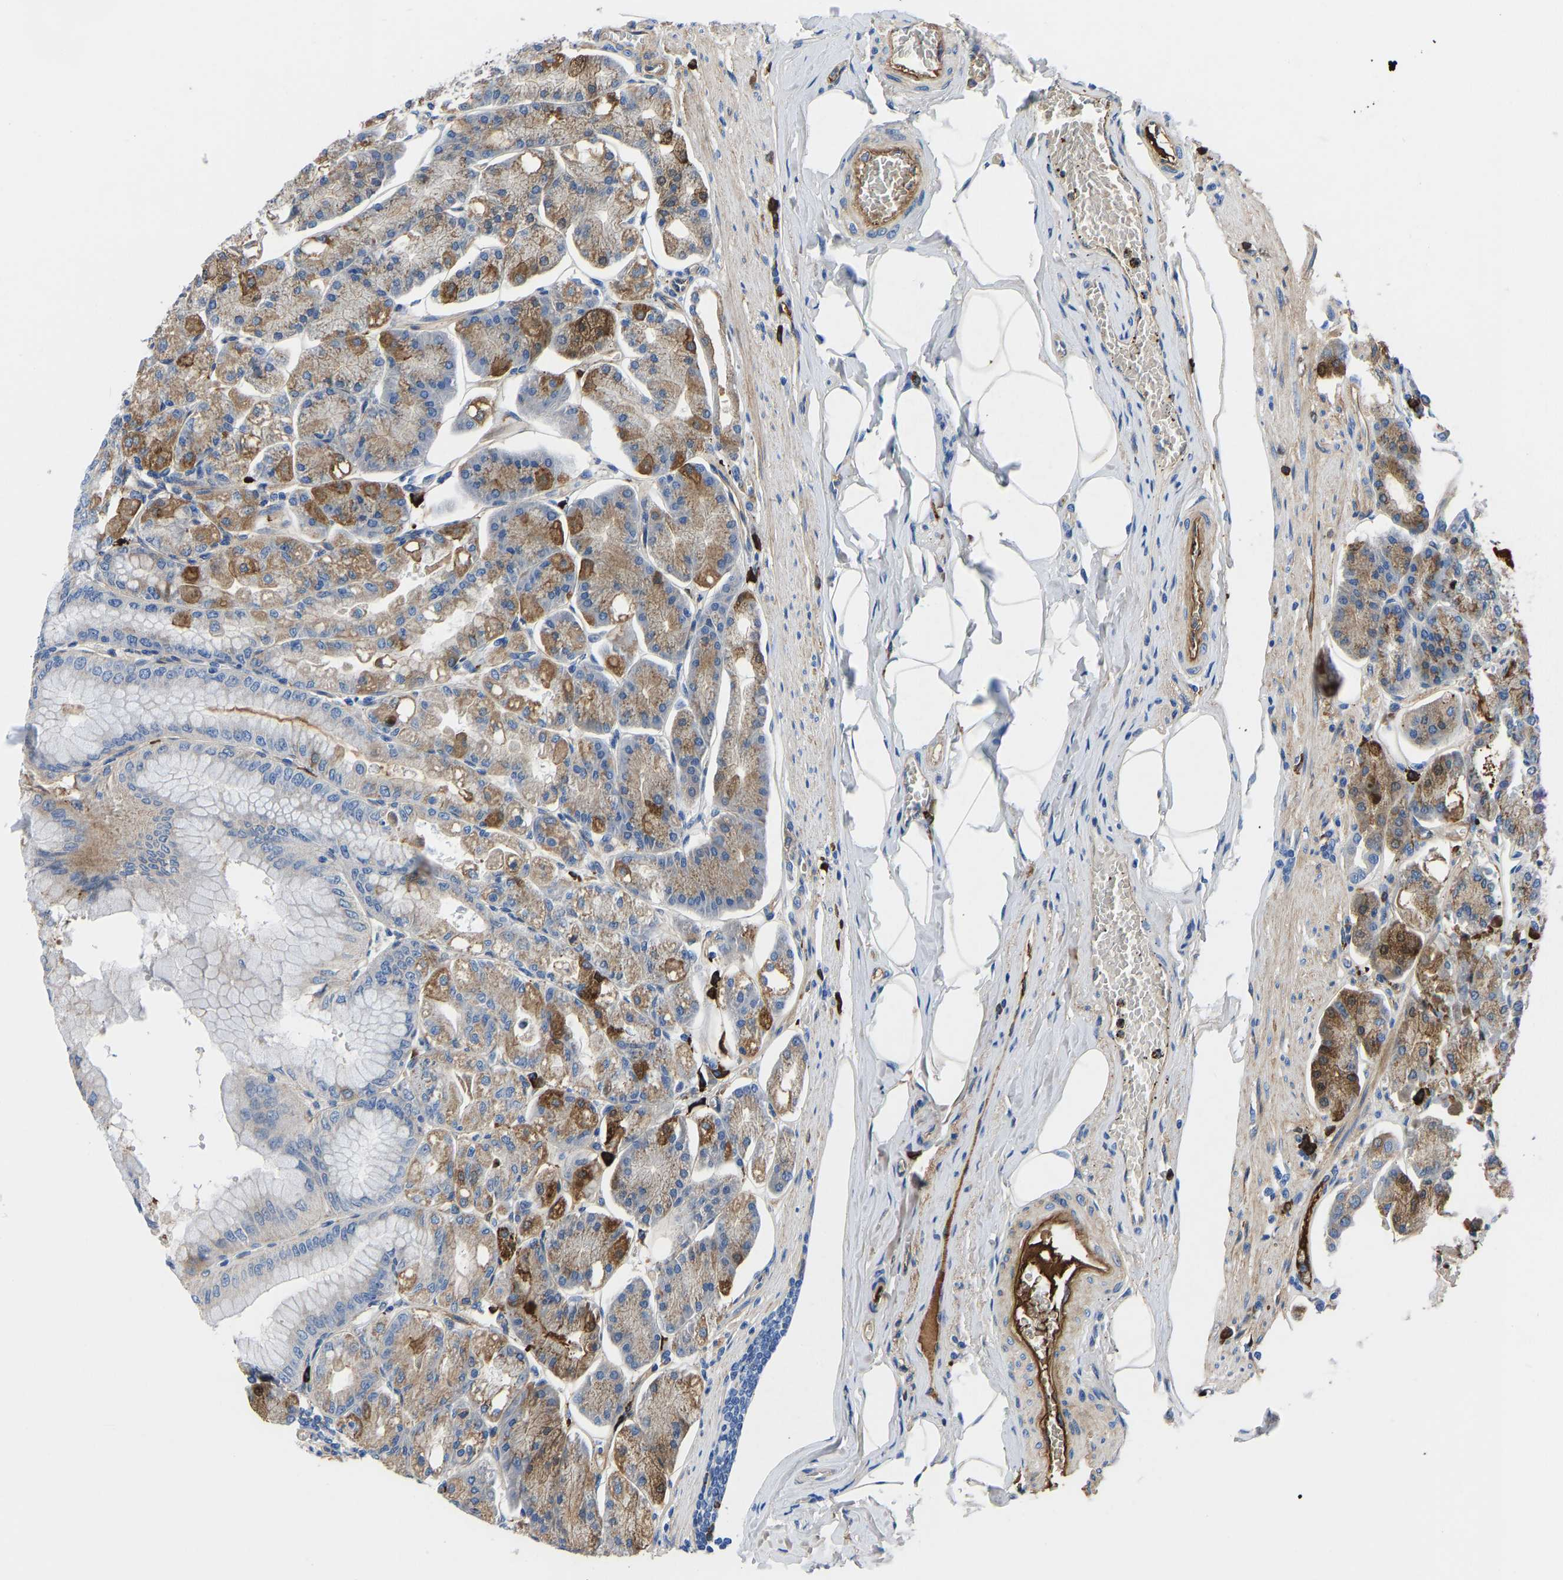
{"staining": {"intensity": "moderate", "quantity": "25%-75%", "location": "cytoplasmic/membranous"}, "tissue": "stomach", "cell_type": "Glandular cells", "image_type": "normal", "snomed": [{"axis": "morphology", "description": "Normal tissue, NOS"}, {"axis": "topography", "description": "Stomach, lower"}], "caption": "Protein staining reveals moderate cytoplasmic/membranous staining in approximately 25%-75% of glandular cells in unremarkable stomach.", "gene": "HSPG2", "patient": {"sex": "male", "age": 71}}